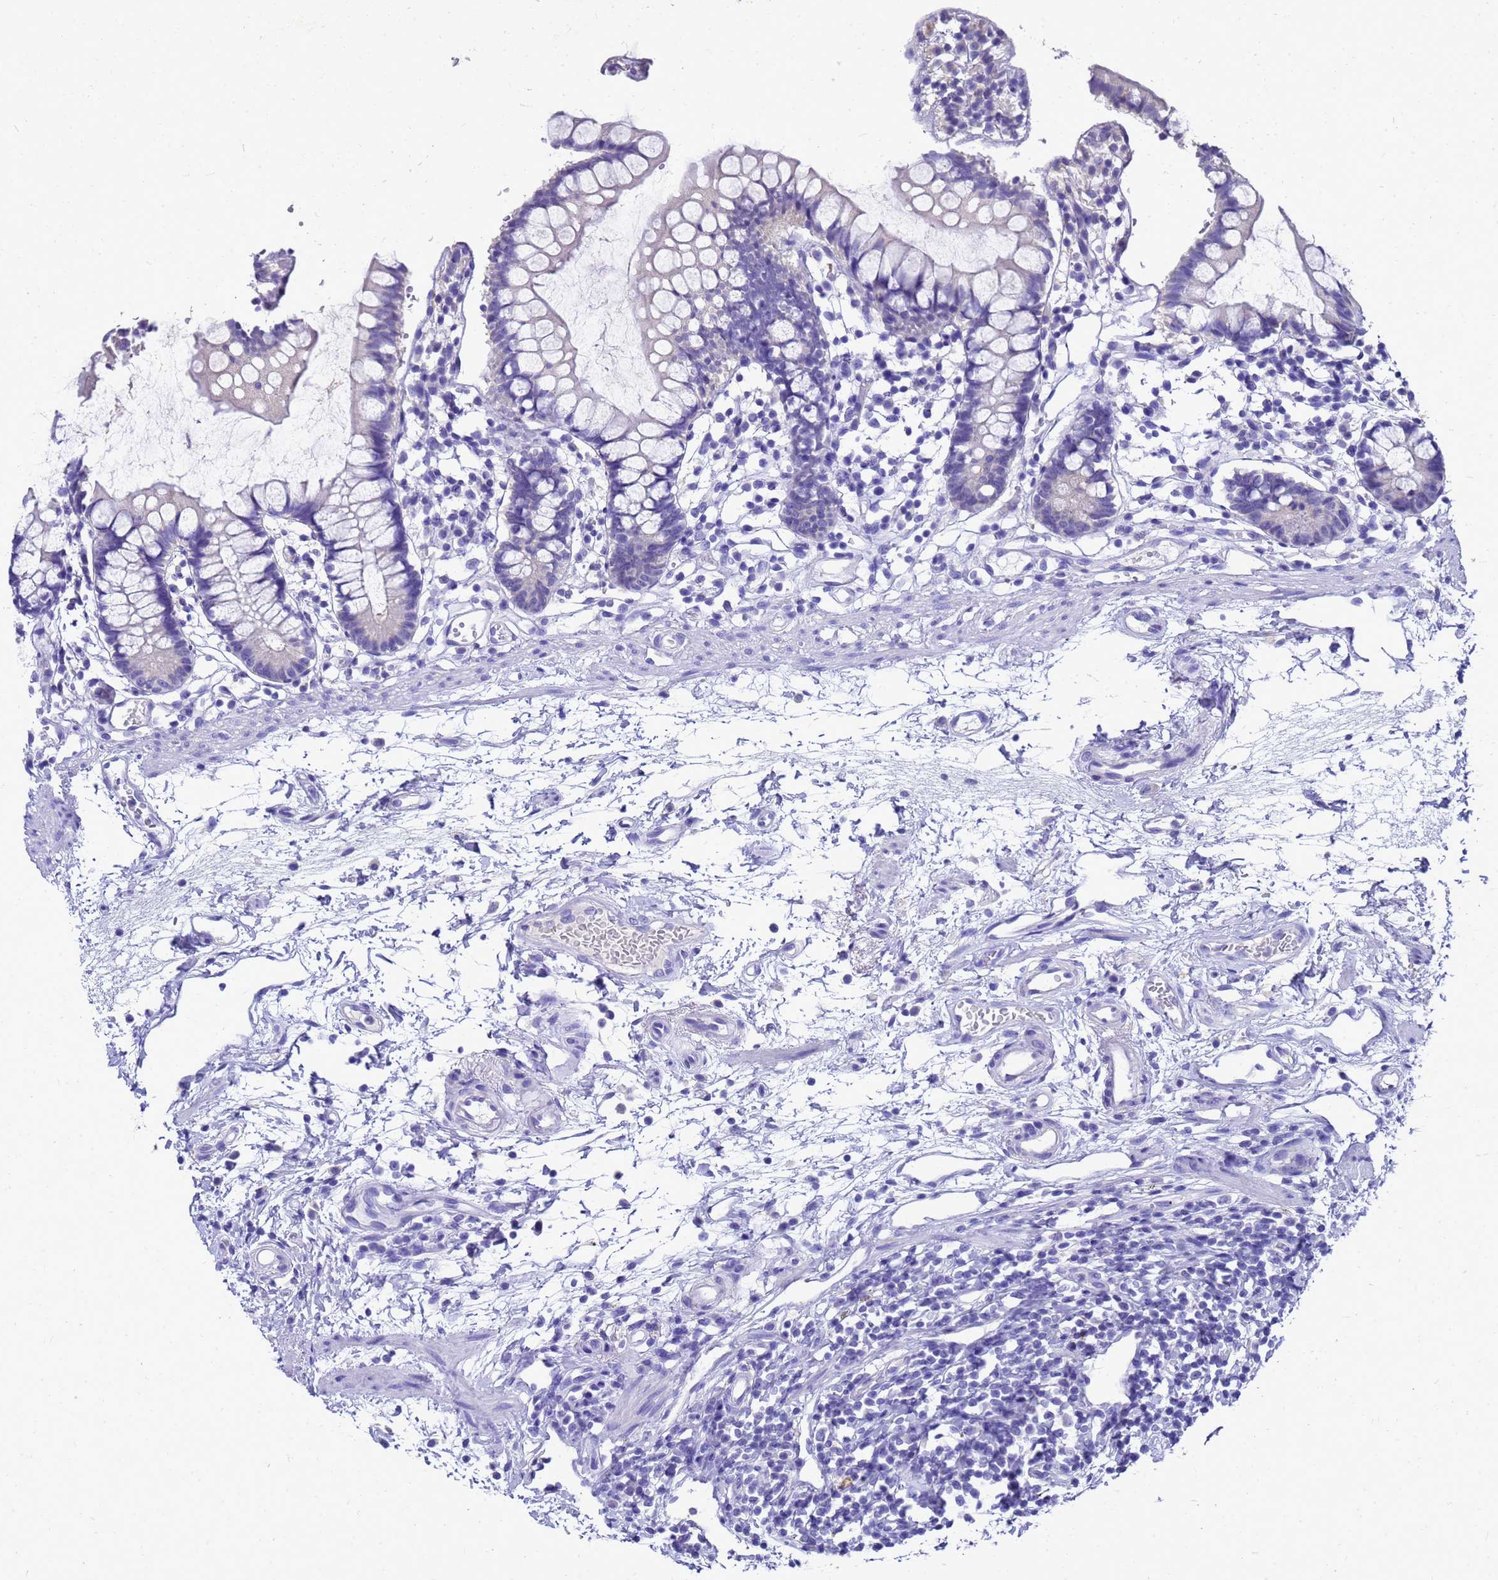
{"staining": {"intensity": "negative", "quantity": "none", "location": "none"}, "tissue": "small intestine", "cell_type": "Glandular cells", "image_type": "normal", "snomed": [{"axis": "morphology", "description": "Normal tissue, NOS"}, {"axis": "topography", "description": "Small intestine"}], "caption": "Immunohistochemistry (IHC) histopathology image of normal small intestine: human small intestine stained with DAB demonstrates no significant protein staining in glandular cells. The staining was performed using DAB to visualize the protein expression in brown, while the nuclei were stained in blue with hematoxylin (Magnification: 20x).", "gene": "MS4A13", "patient": {"sex": "female", "age": 84}}